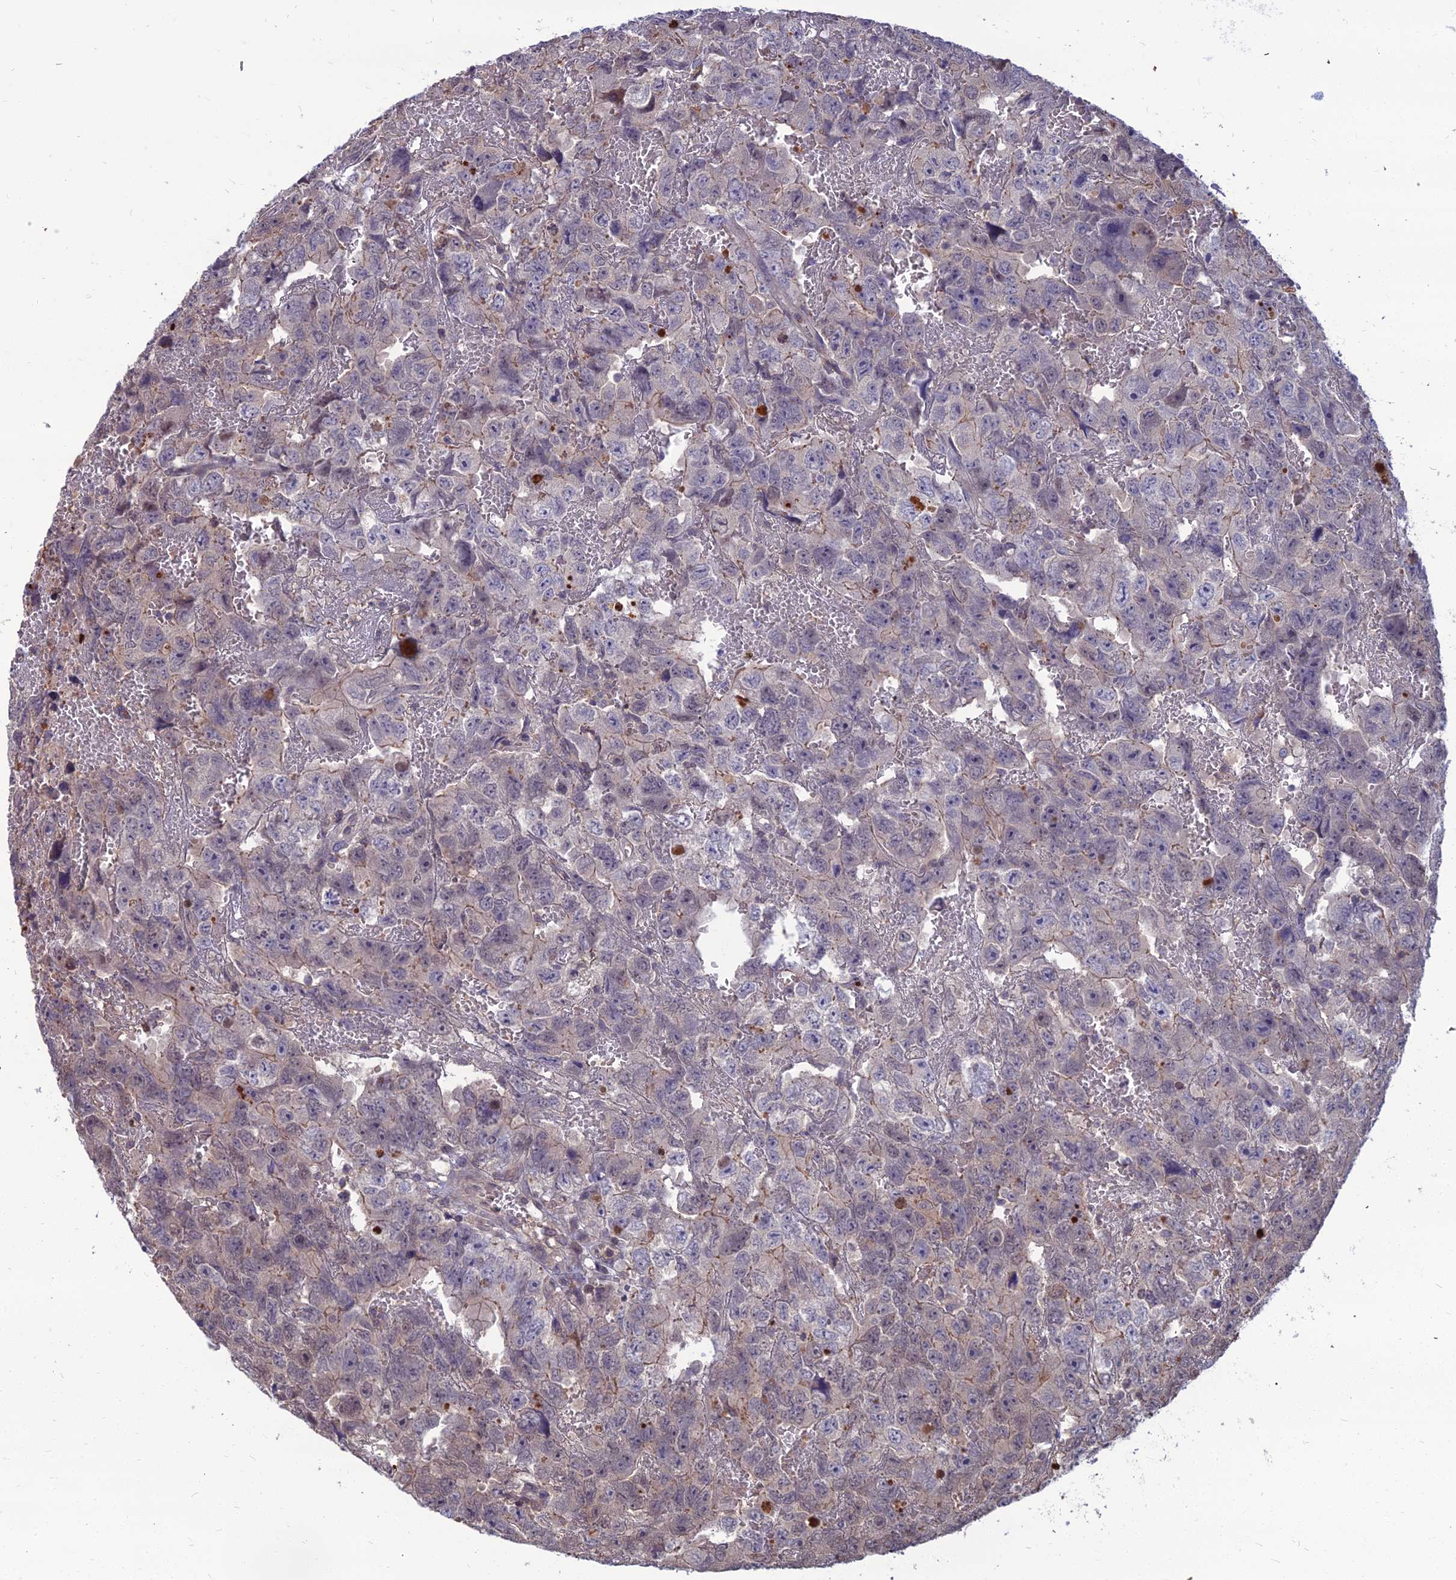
{"staining": {"intensity": "negative", "quantity": "none", "location": "none"}, "tissue": "testis cancer", "cell_type": "Tumor cells", "image_type": "cancer", "snomed": [{"axis": "morphology", "description": "Carcinoma, Embryonal, NOS"}, {"axis": "topography", "description": "Testis"}], "caption": "IHC of human embryonal carcinoma (testis) reveals no expression in tumor cells.", "gene": "OPA3", "patient": {"sex": "male", "age": 45}}